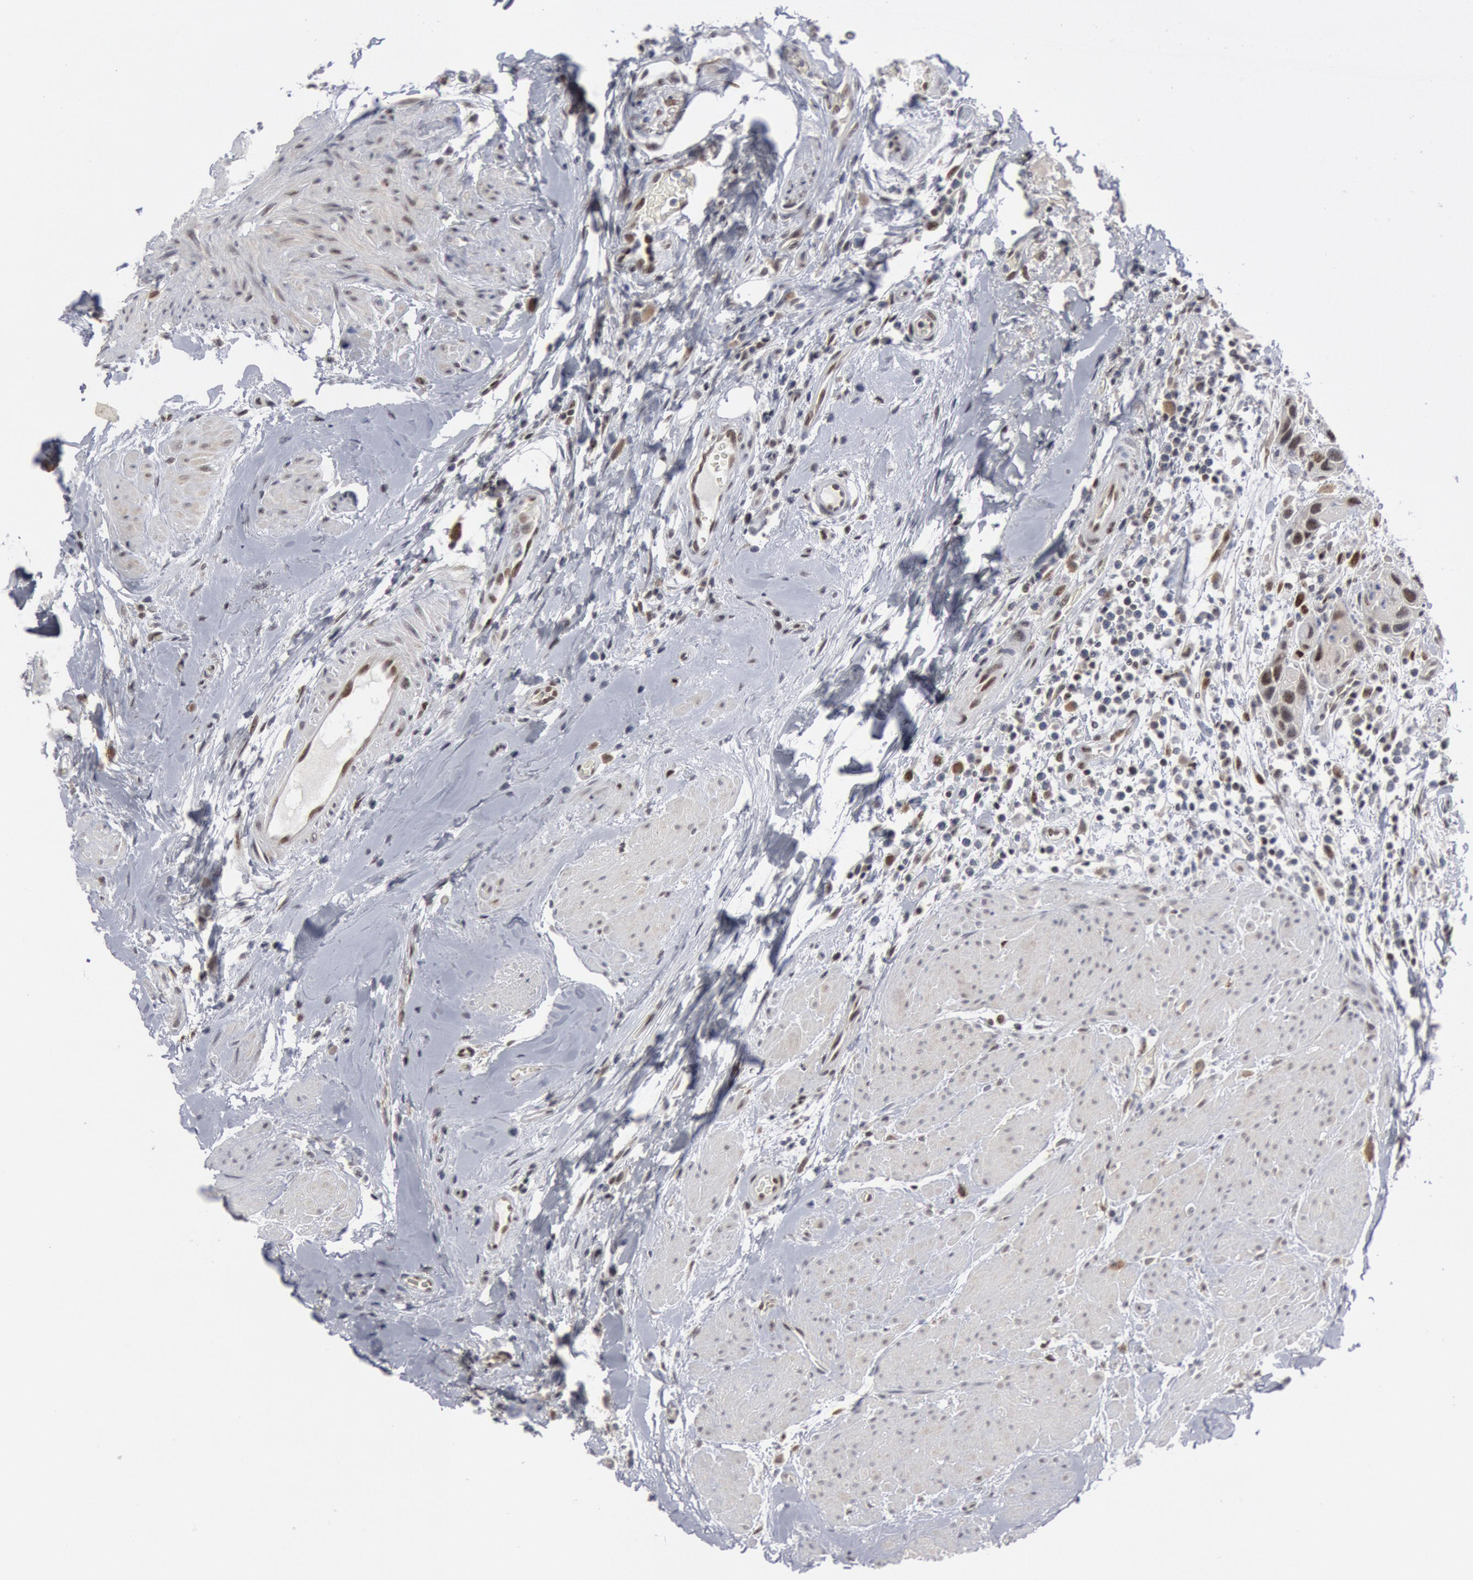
{"staining": {"intensity": "weak", "quantity": "<25%", "location": "nuclear"}, "tissue": "urothelial cancer", "cell_type": "Tumor cells", "image_type": "cancer", "snomed": [{"axis": "morphology", "description": "Urothelial carcinoma, High grade"}, {"axis": "topography", "description": "Urinary bladder"}], "caption": "Immunohistochemistry (IHC) of human urothelial cancer exhibits no positivity in tumor cells.", "gene": "FOXO1", "patient": {"sex": "male", "age": 66}}